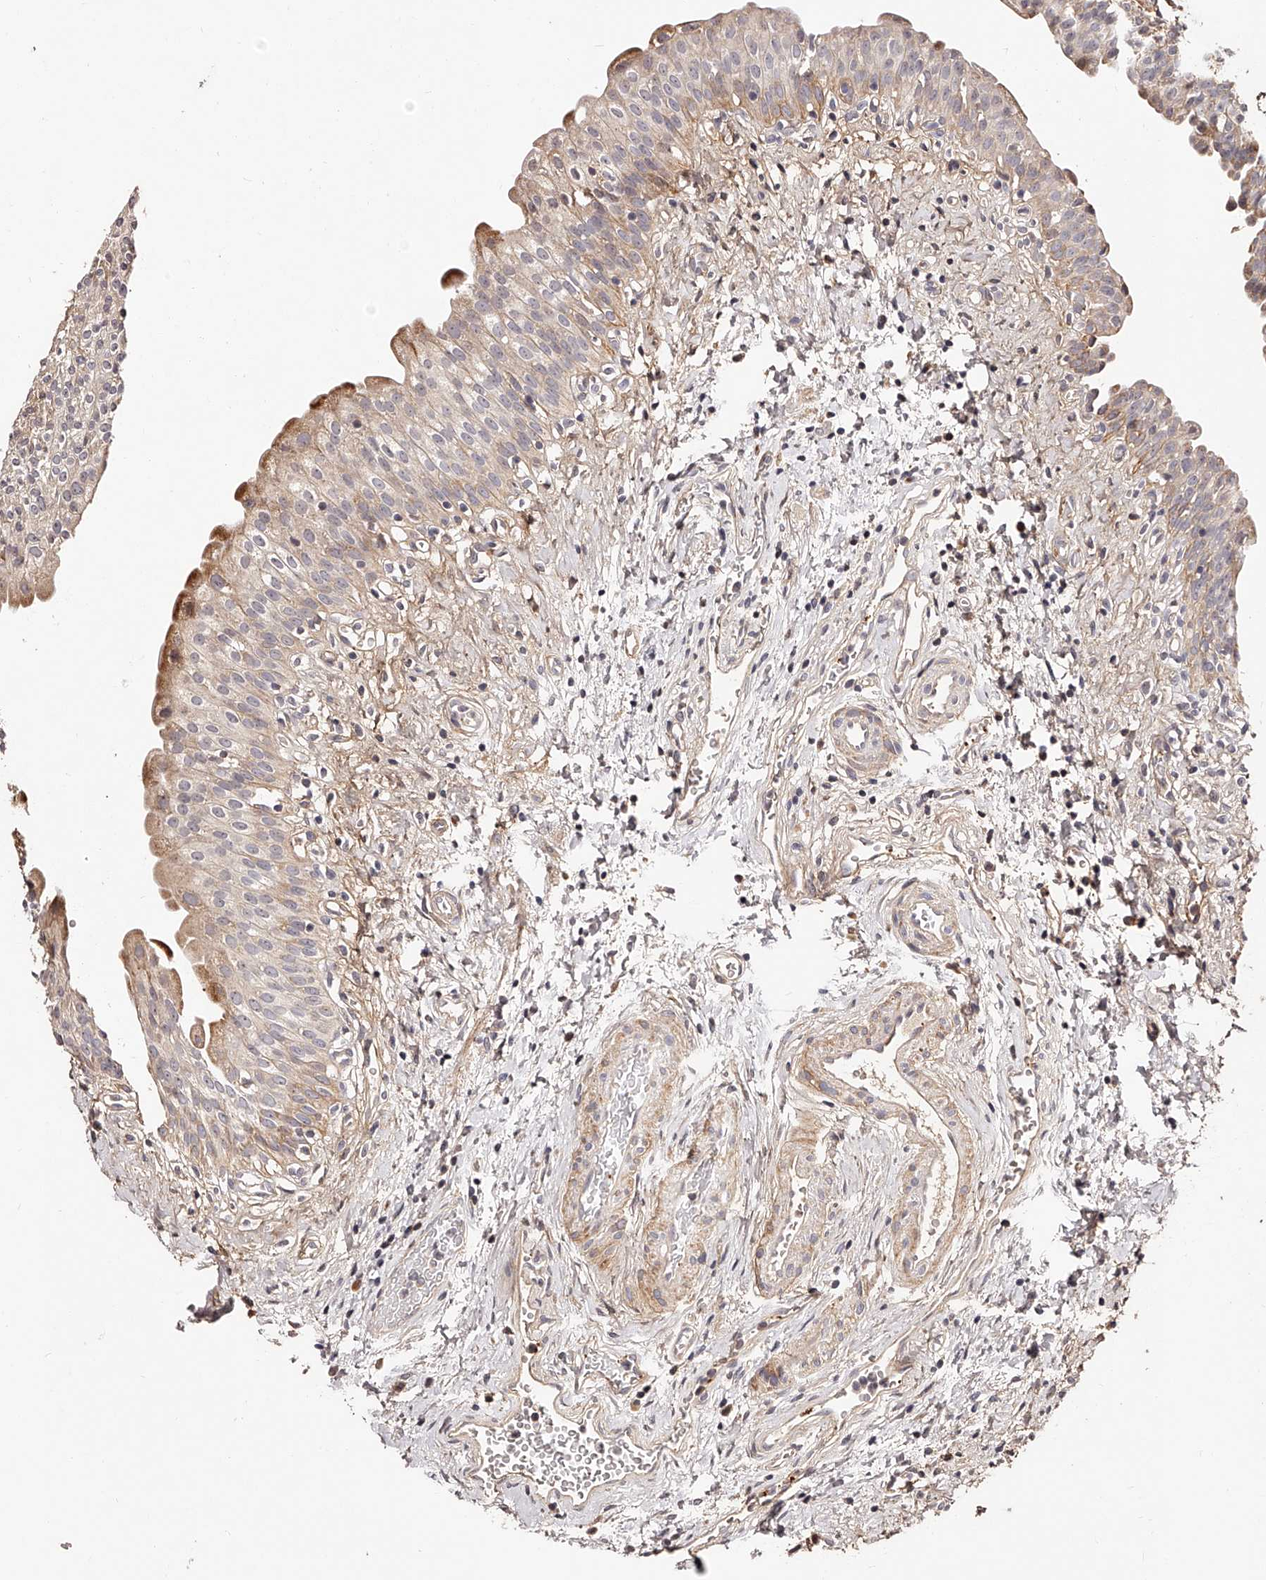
{"staining": {"intensity": "strong", "quantity": "25%-75%", "location": "cytoplasmic/membranous"}, "tissue": "urinary bladder", "cell_type": "Urothelial cells", "image_type": "normal", "snomed": [{"axis": "morphology", "description": "Normal tissue, NOS"}, {"axis": "topography", "description": "Urinary bladder"}], "caption": "DAB (3,3'-diaminobenzidine) immunohistochemical staining of benign human urinary bladder shows strong cytoplasmic/membranous protein staining in approximately 25%-75% of urothelial cells. The staining was performed using DAB to visualize the protein expression in brown, while the nuclei were stained in blue with hematoxylin (Magnification: 20x).", "gene": "ZNF502", "patient": {"sex": "male", "age": 51}}